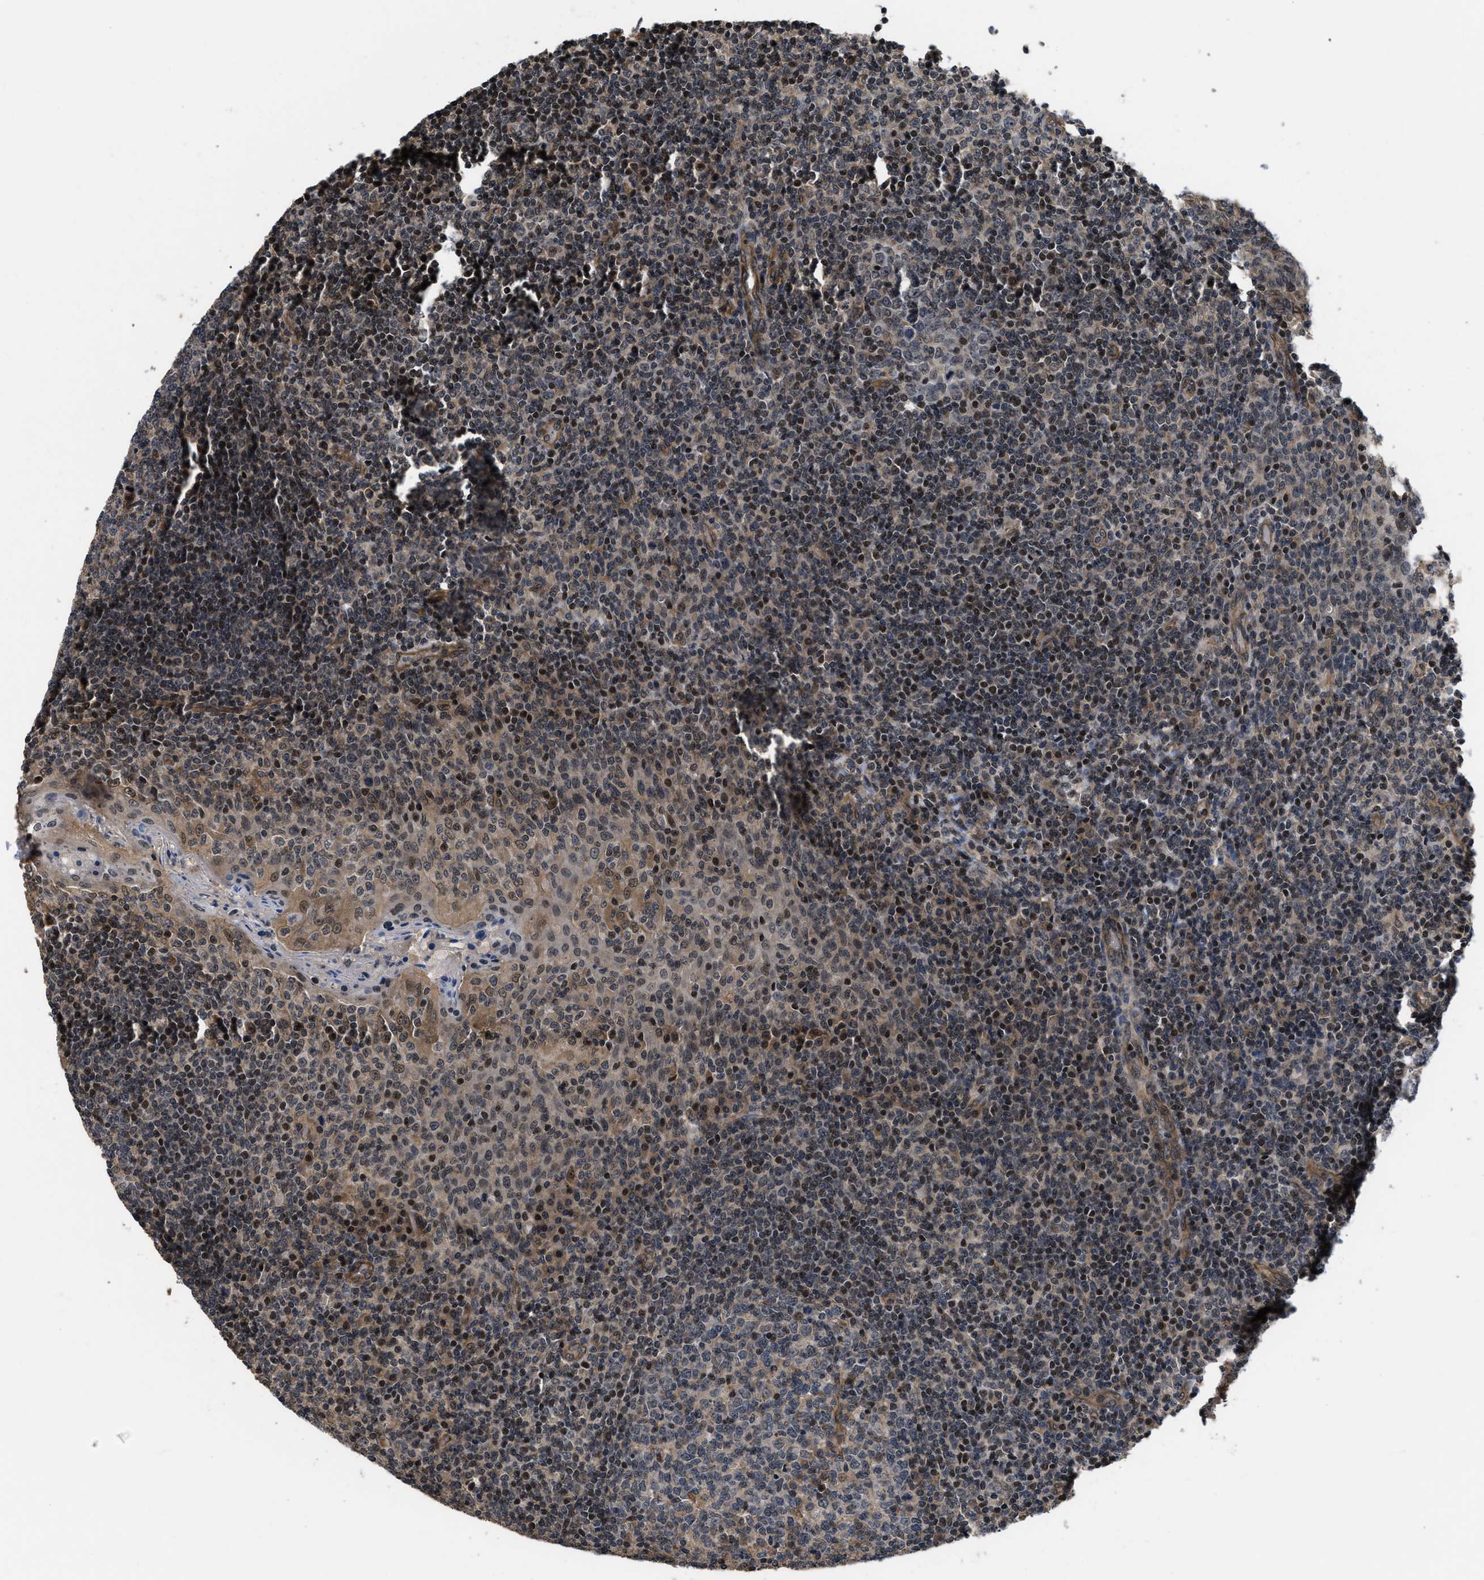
{"staining": {"intensity": "moderate", "quantity": "25%-75%", "location": "cytoplasmic/membranous,nuclear"}, "tissue": "tonsil", "cell_type": "Germinal center cells", "image_type": "normal", "snomed": [{"axis": "morphology", "description": "Normal tissue, NOS"}, {"axis": "topography", "description": "Tonsil"}], "caption": "Protein expression analysis of benign tonsil exhibits moderate cytoplasmic/membranous,nuclear expression in approximately 25%-75% of germinal center cells. (DAB IHC, brown staining for protein, blue staining for nuclei).", "gene": "DNAJC14", "patient": {"sex": "female", "age": 19}}